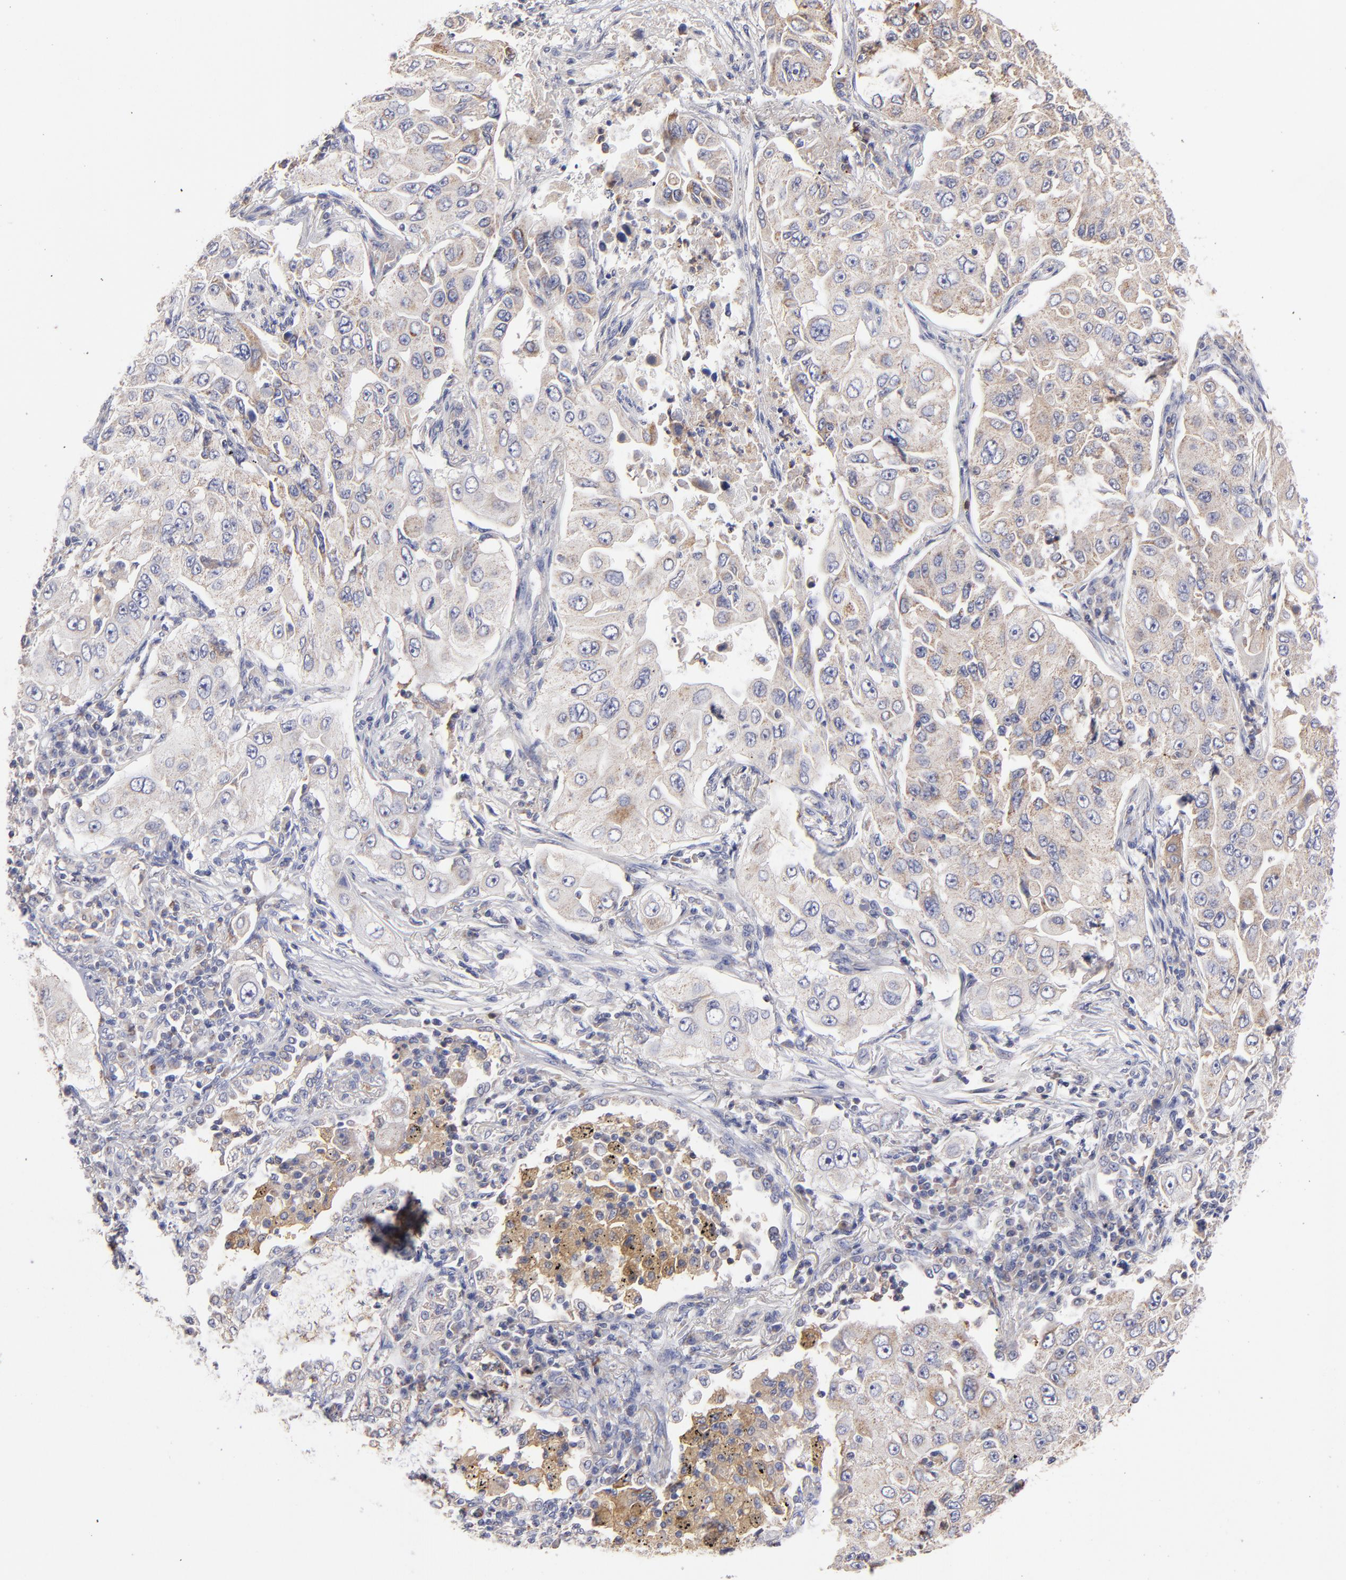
{"staining": {"intensity": "weak", "quantity": ">75%", "location": "cytoplasmic/membranous"}, "tissue": "lung cancer", "cell_type": "Tumor cells", "image_type": "cancer", "snomed": [{"axis": "morphology", "description": "Adenocarcinoma, NOS"}, {"axis": "topography", "description": "Lung"}], "caption": "Immunohistochemical staining of human lung cancer (adenocarcinoma) exhibits low levels of weak cytoplasmic/membranous protein staining in about >75% of tumor cells.", "gene": "FGR", "patient": {"sex": "male", "age": 84}}